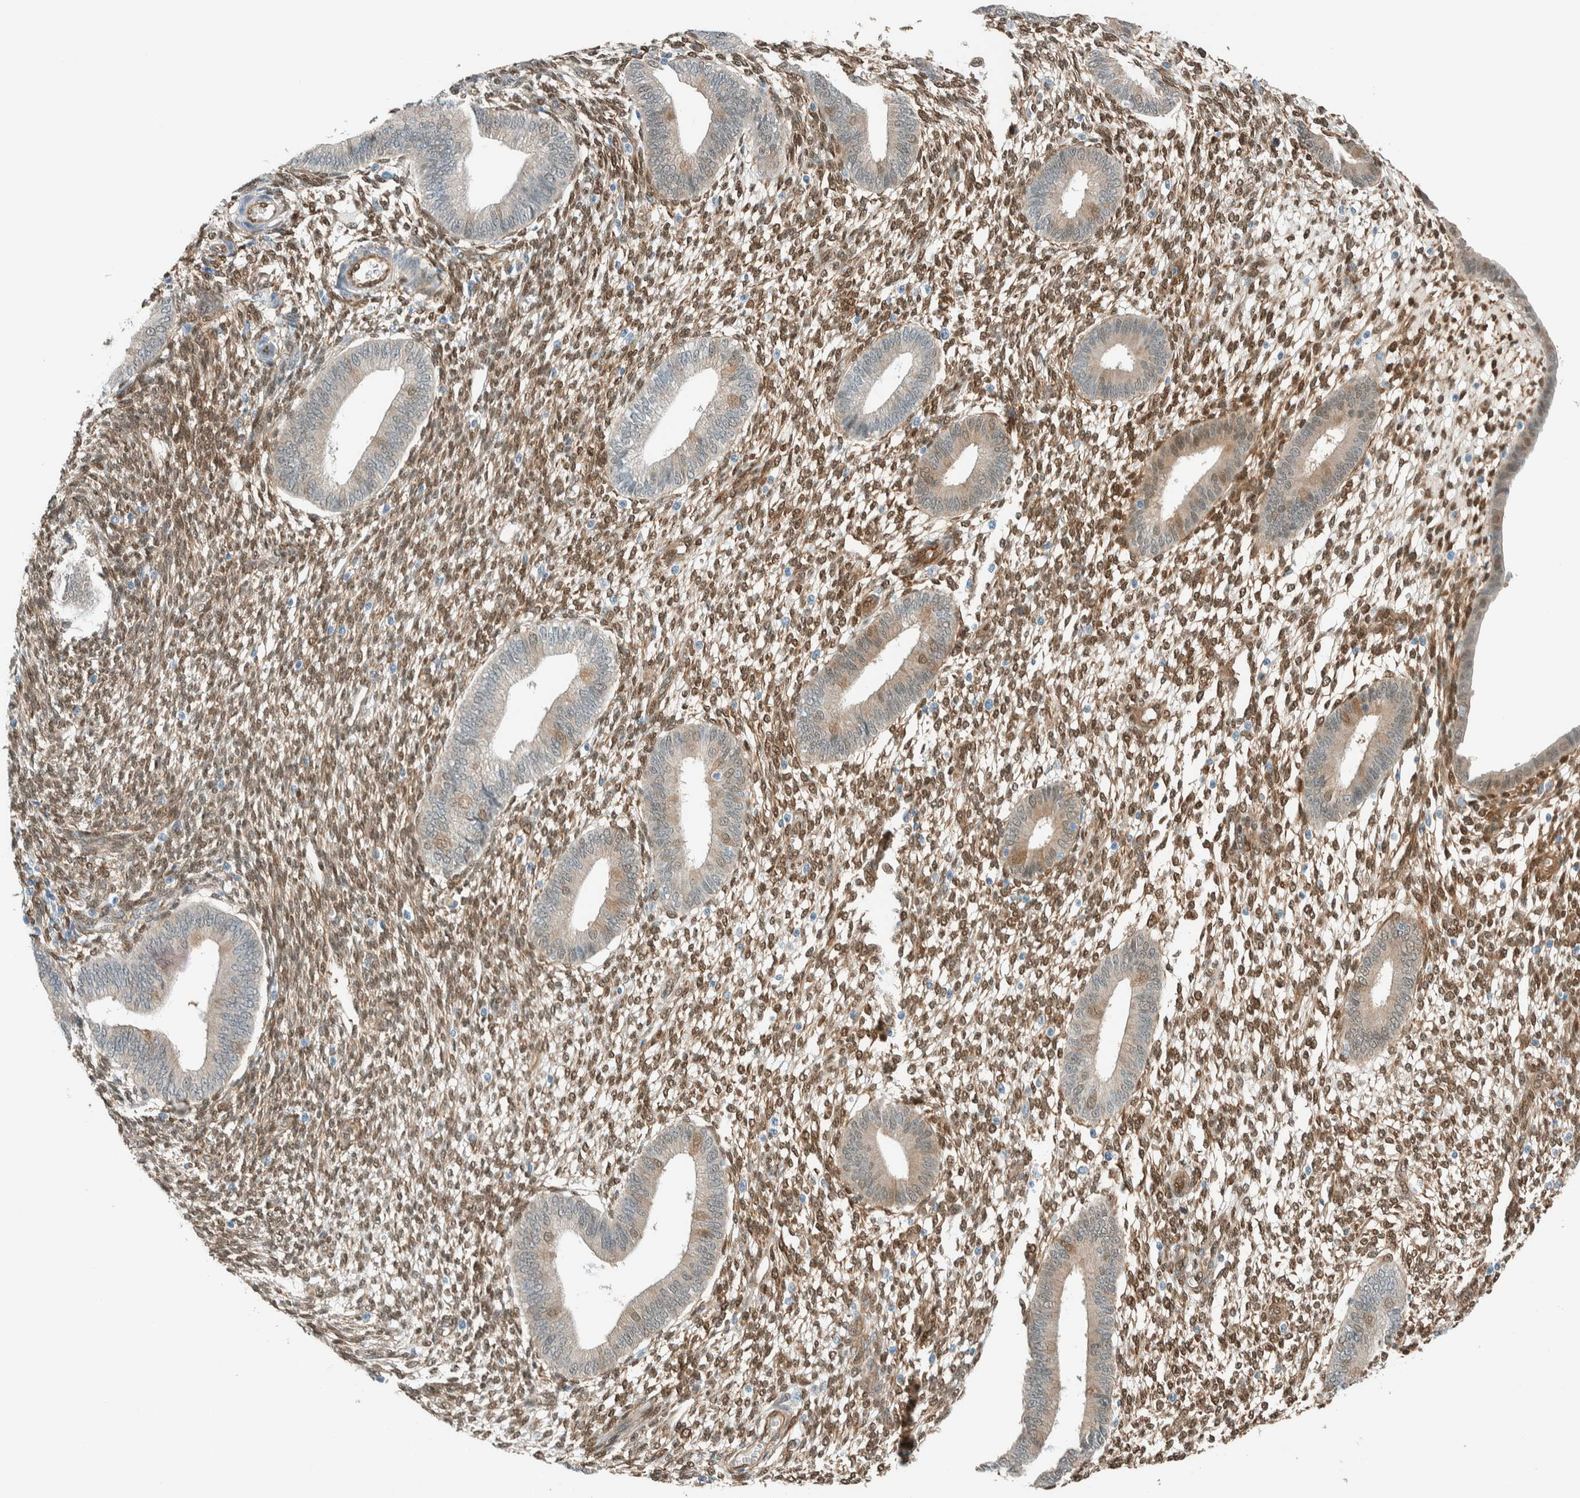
{"staining": {"intensity": "moderate", "quantity": ">75%", "location": "cytoplasmic/membranous,nuclear"}, "tissue": "endometrium", "cell_type": "Cells in endometrial stroma", "image_type": "normal", "snomed": [{"axis": "morphology", "description": "Normal tissue, NOS"}, {"axis": "topography", "description": "Endometrium"}], "caption": "Immunohistochemistry (IHC) (DAB (3,3'-diaminobenzidine)) staining of unremarkable endometrium exhibits moderate cytoplasmic/membranous,nuclear protein staining in approximately >75% of cells in endometrial stroma. Using DAB (brown) and hematoxylin (blue) stains, captured at high magnification using brightfield microscopy.", "gene": "NXN", "patient": {"sex": "female", "age": 46}}